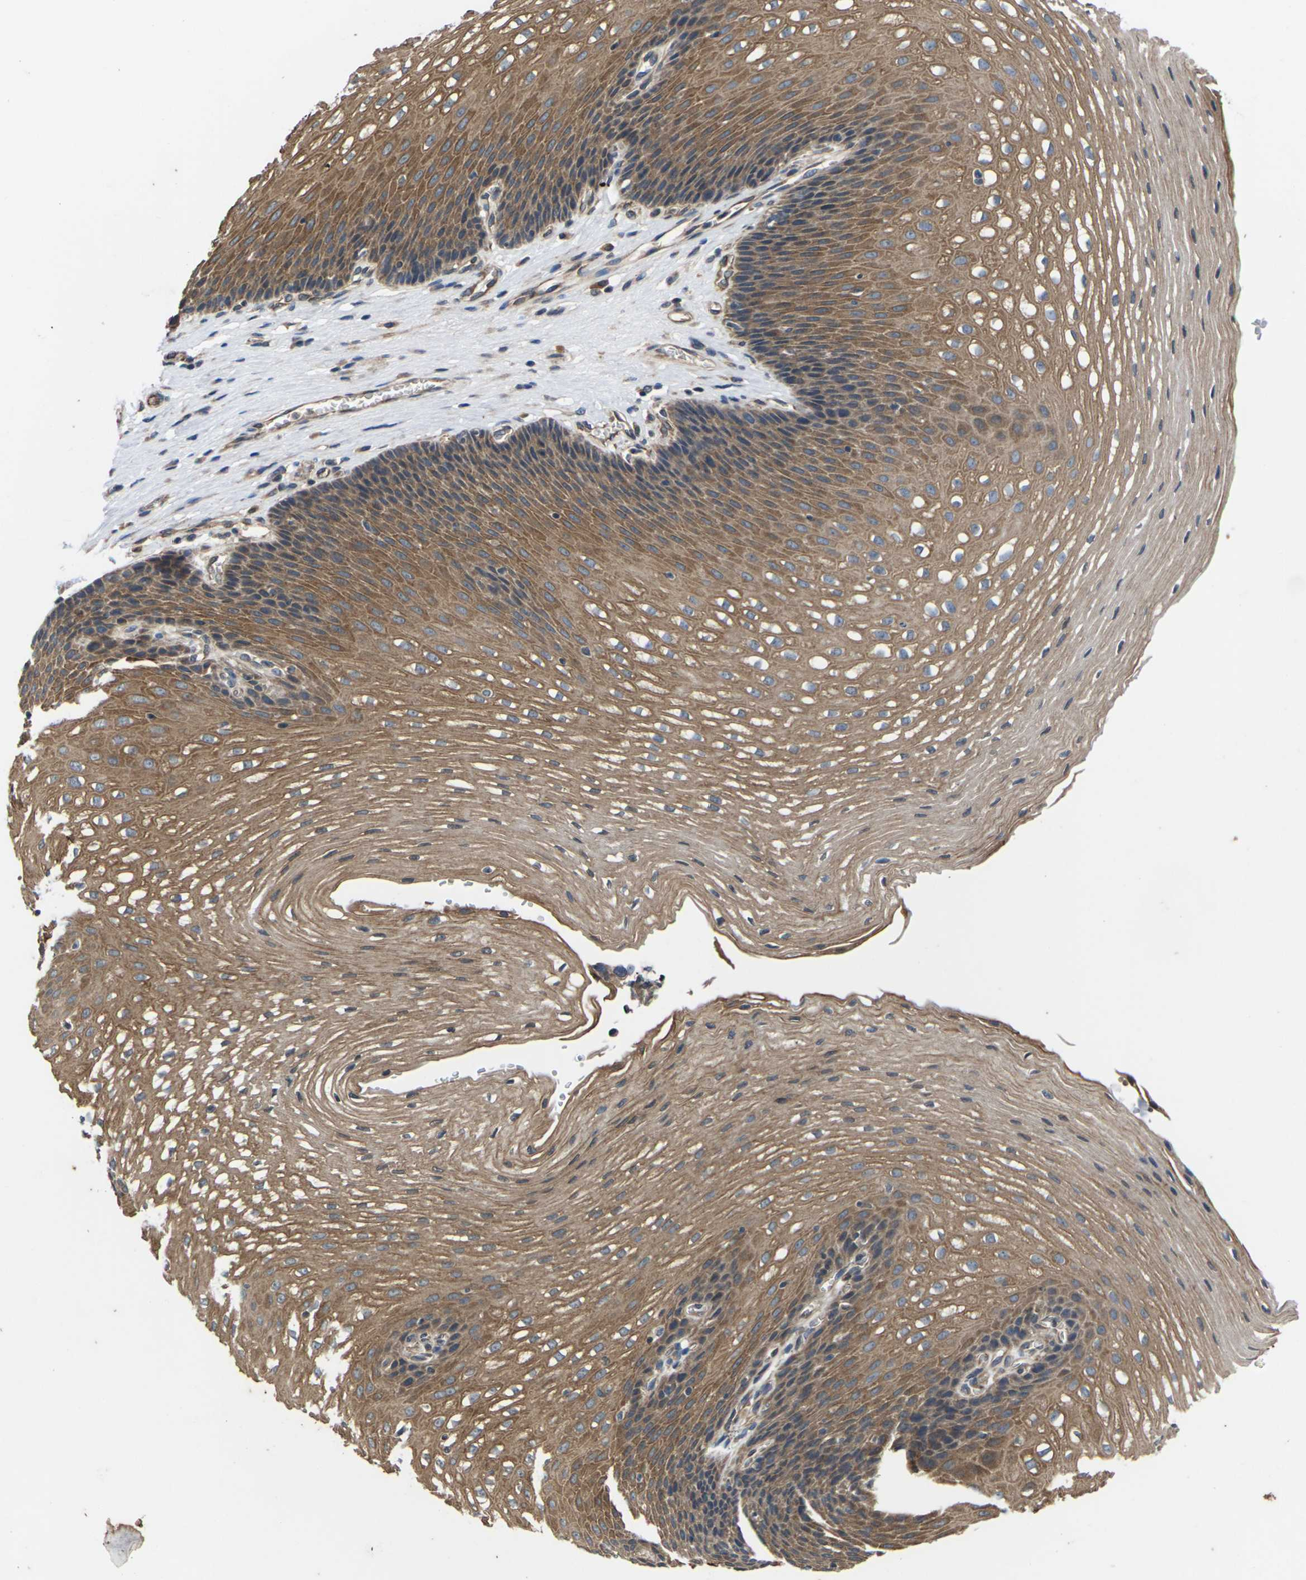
{"staining": {"intensity": "moderate", "quantity": ">75%", "location": "cytoplasmic/membranous"}, "tissue": "esophagus", "cell_type": "Squamous epithelial cells", "image_type": "normal", "snomed": [{"axis": "morphology", "description": "Normal tissue, NOS"}, {"axis": "topography", "description": "Esophagus"}], "caption": "Immunohistochemical staining of normal human esophagus reveals >75% levels of moderate cytoplasmic/membranous protein positivity in about >75% of squamous epithelial cells. The protein is shown in brown color, while the nuclei are stained blue.", "gene": "DKK2", "patient": {"sex": "male", "age": 48}}